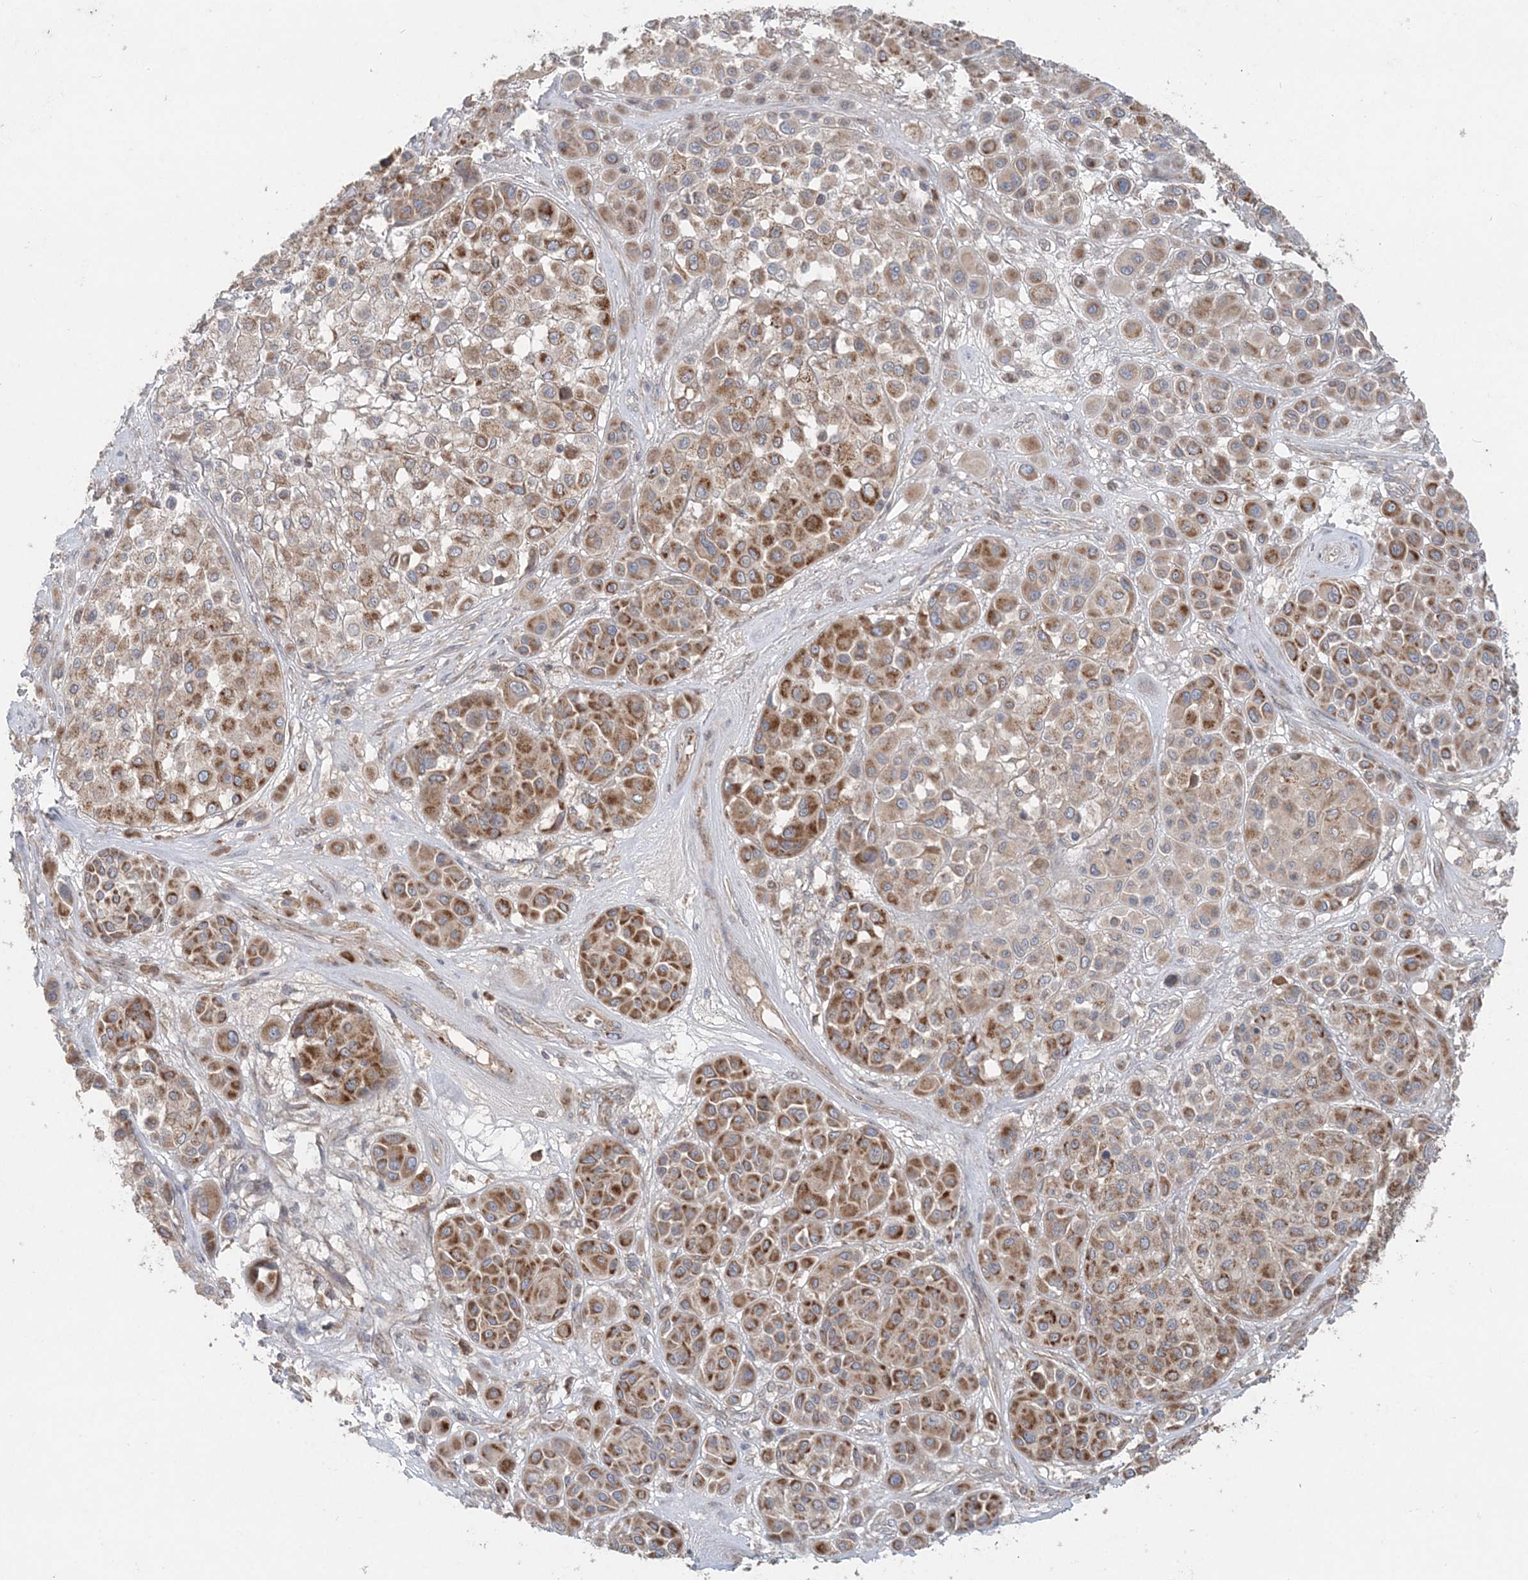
{"staining": {"intensity": "moderate", "quantity": ">75%", "location": "cytoplasmic/membranous"}, "tissue": "melanoma", "cell_type": "Tumor cells", "image_type": "cancer", "snomed": [{"axis": "morphology", "description": "Malignant melanoma, Metastatic site"}, {"axis": "topography", "description": "Soft tissue"}], "caption": "There is medium levels of moderate cytoplasmic/membranous positivity in tumor cells of malignant melanoma (metastatic site), as demonstrated by immunohistochemical staining (brown color).", "gene": "LRPPRC", "patient": {"sex": "male", "age": 41}}